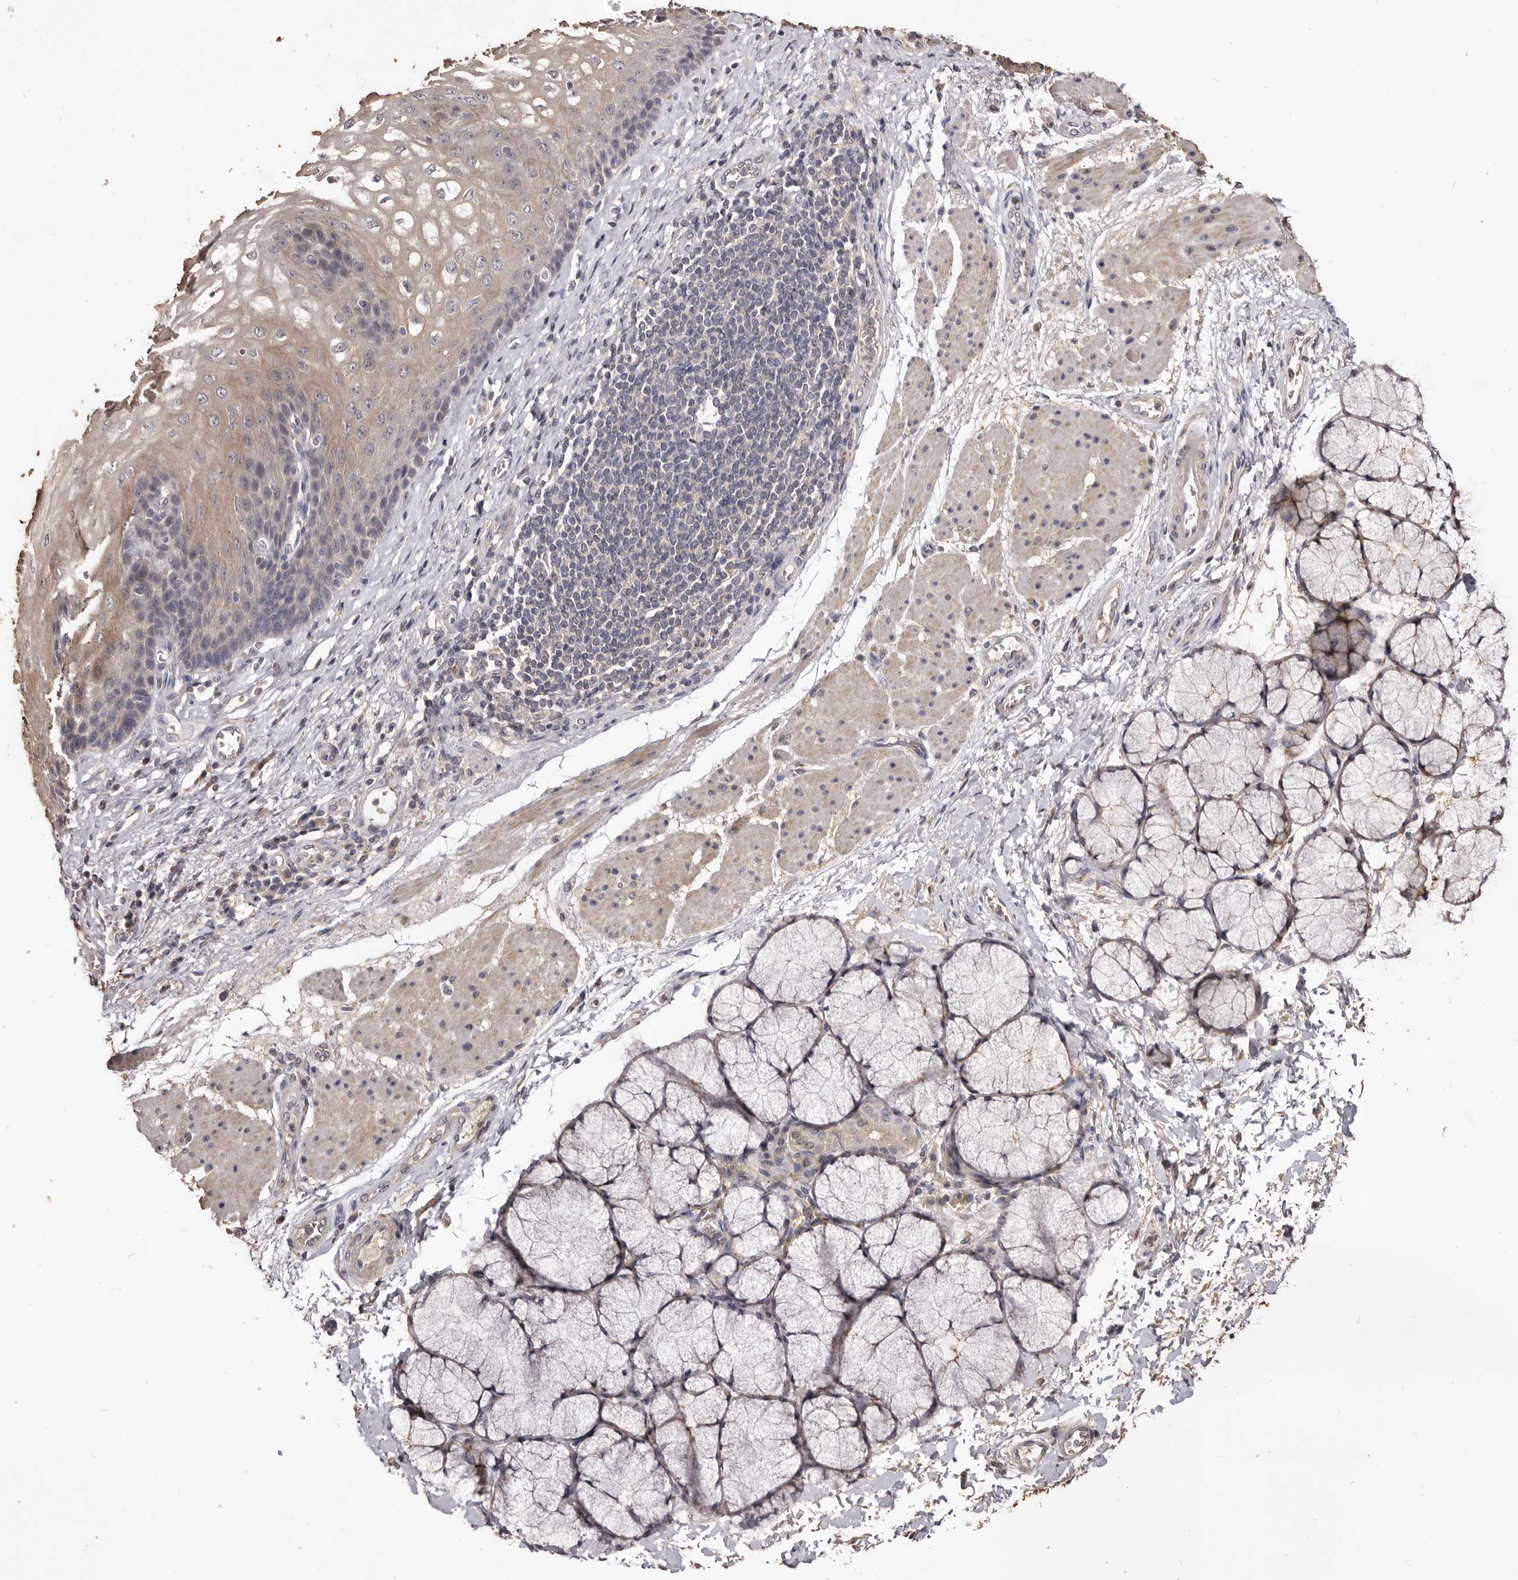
{"staining": {"intensity": "weak", "quantity": "<25%", "location": "cytoplasmic/membranous"}, "tissue": "esophagus", "cell_type": "Squamous epithelial cells", "image_type": "normal", "snomed": [{"axis": "morphology", "description": "Normal tissue, NOS"}, {"axis": "topography", "description": "Esophagus"}], "caption": "IHC image of unremarkable esophagus: human esophagus stained with DAB (3,3'-diaminobenzidine) exhibits no significant protein expression in squamous epithelial cells.", "gene": "INAVA", "patient": {"sex": "male", "age": 54}}